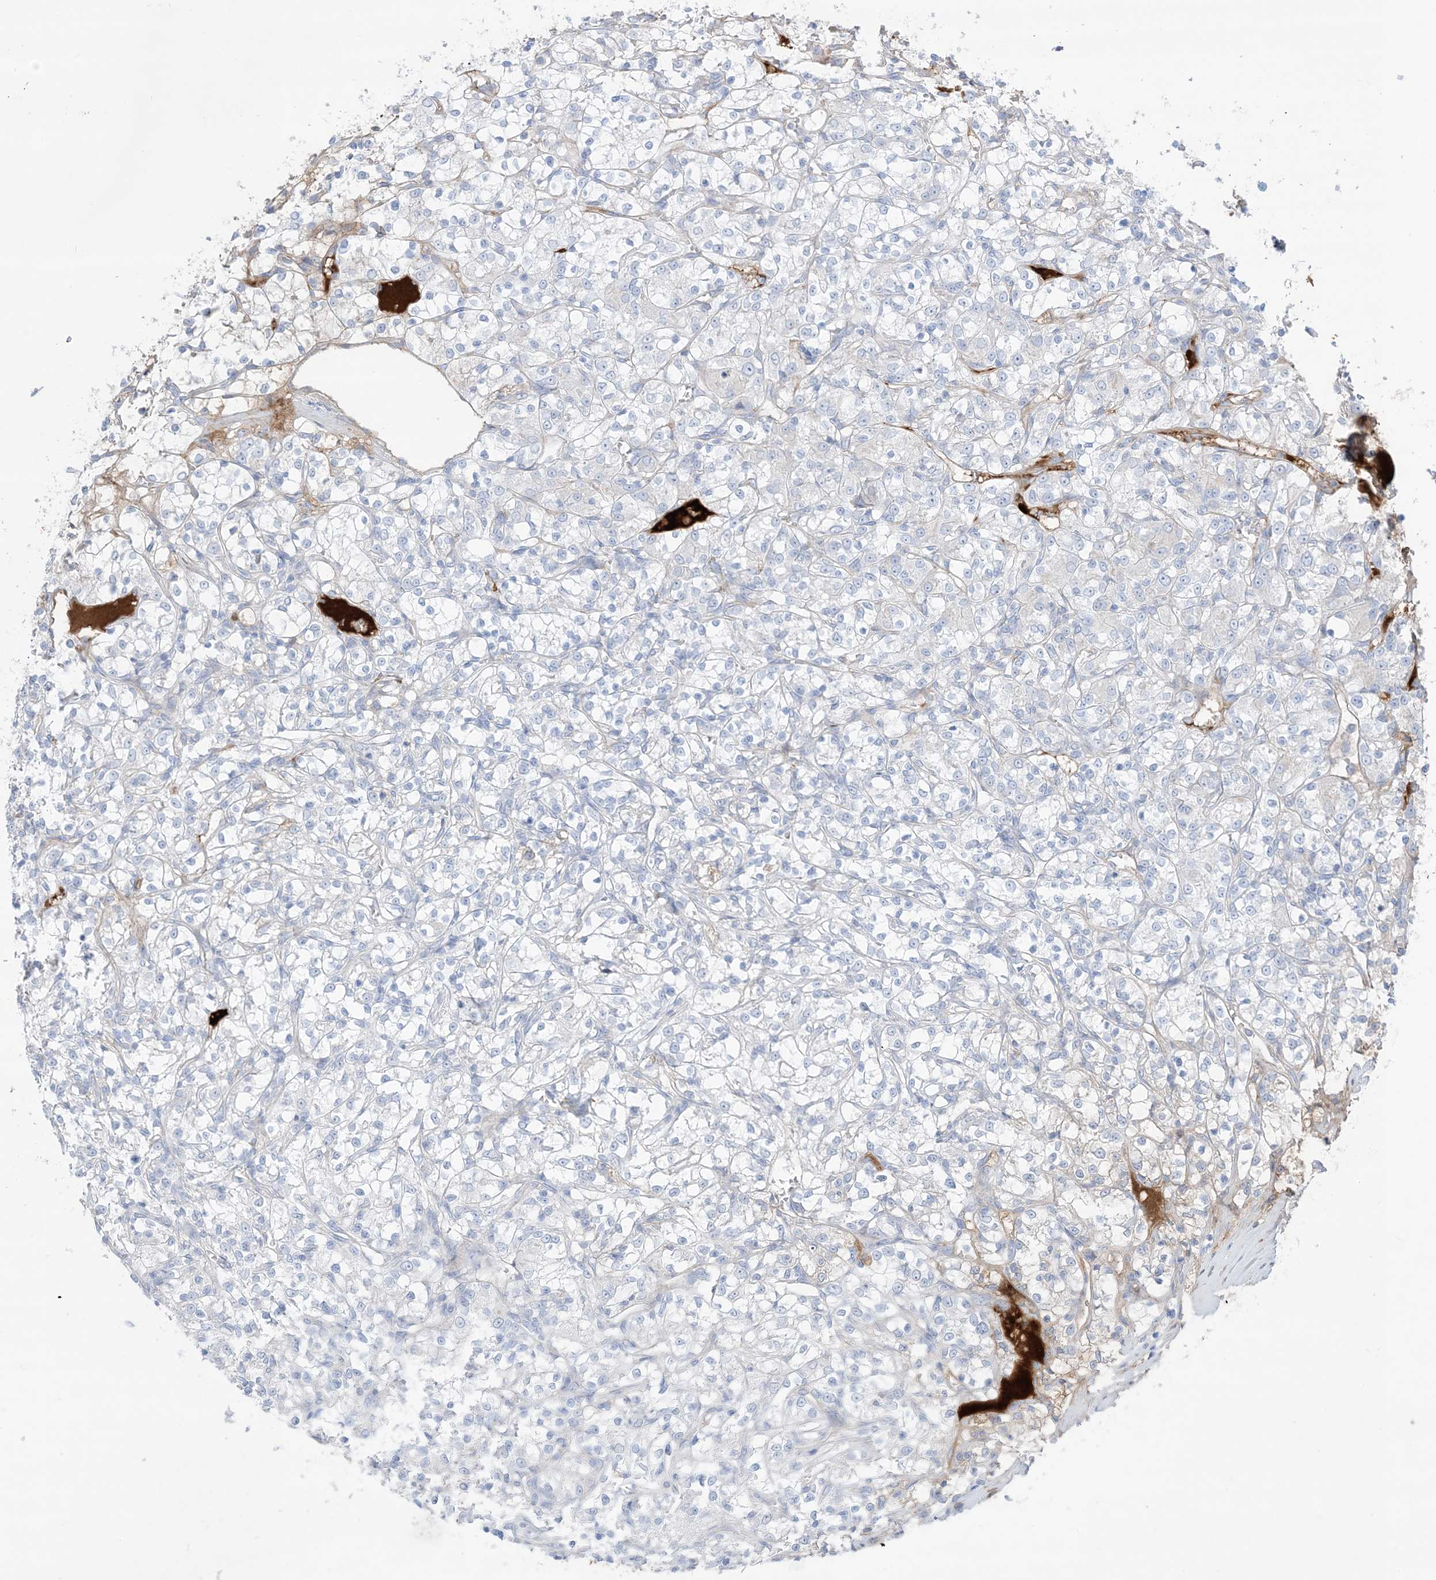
{"staining": {"intensity": "weak", "quantity": "<25%", "location": "cytoplasmic/membranous"}, "tissue": "renal cancer", "cell_type": "Tumor cells", "image_type": "cancer", "snomed": [{"axis": "morphology", "description": "Adenocarcinoma, NOS"}, {"axis": "topography", "description": "Kidney"}], "caption": "Adenocarcinoma (renal) stained for a protein using immunohistochemistry (IHC) demonstrates no positivity tumor cells.", "gene": "ATP11C", "patient": {"sex": "female", "age": 69}}